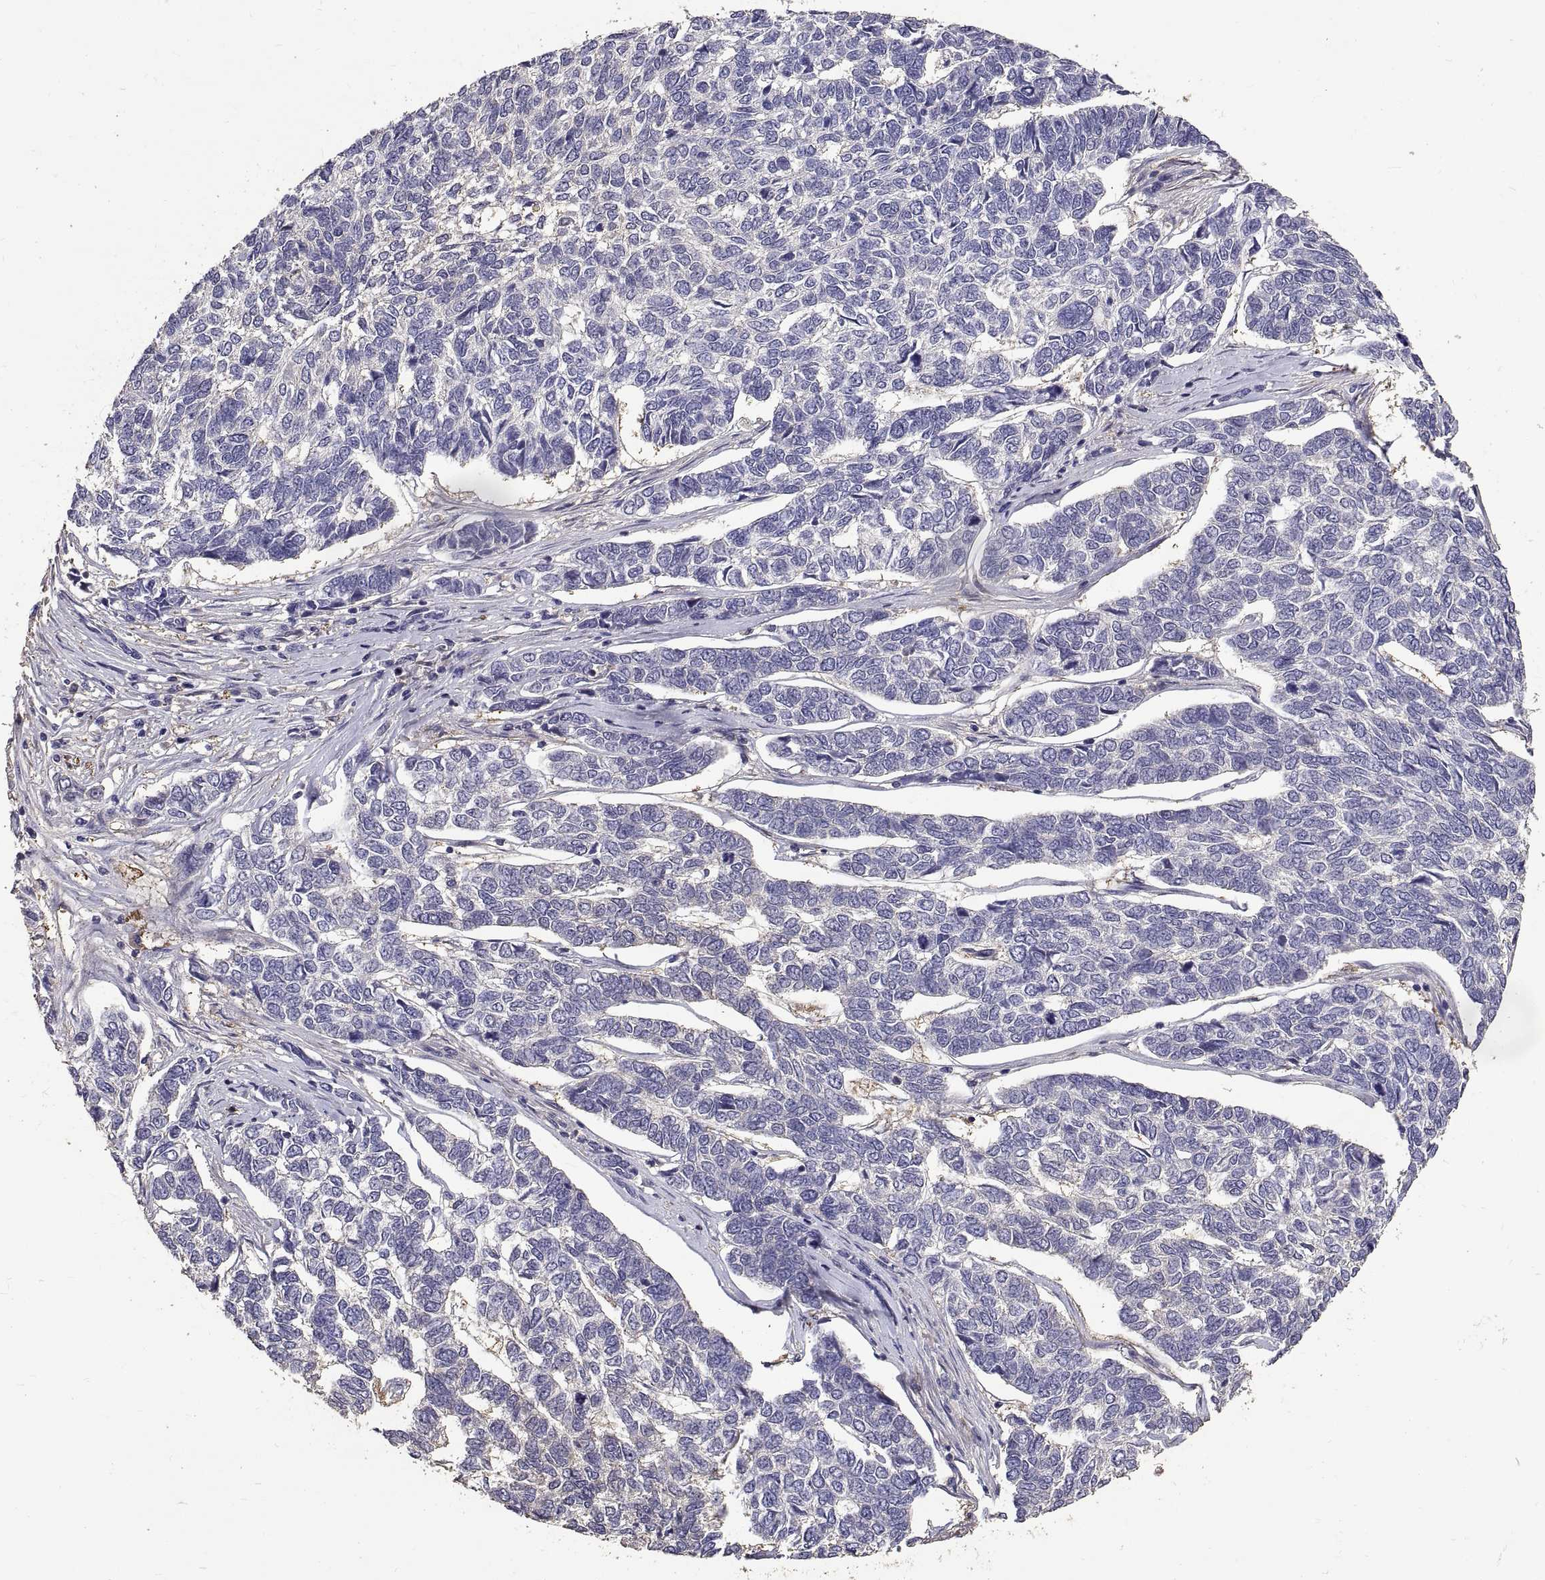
{"staining": {"intensity": "negative", "quantity": "none", "location": "none"}, "tissue": "skin cancer", "cell_type": "Tumor cells", "image_type": "cancer", "snomed": [{"axis": "morphology", "description": "Basal cell carcinoma"}, {"axis": "topography", "description": "Skin"}], "caption": "Immunohistochemistry (IHC) of human skin cancer demonstrates no positivity in tumor cells.", "gene": "PEA15", "patient": {"sex": "female", "age": 65}}